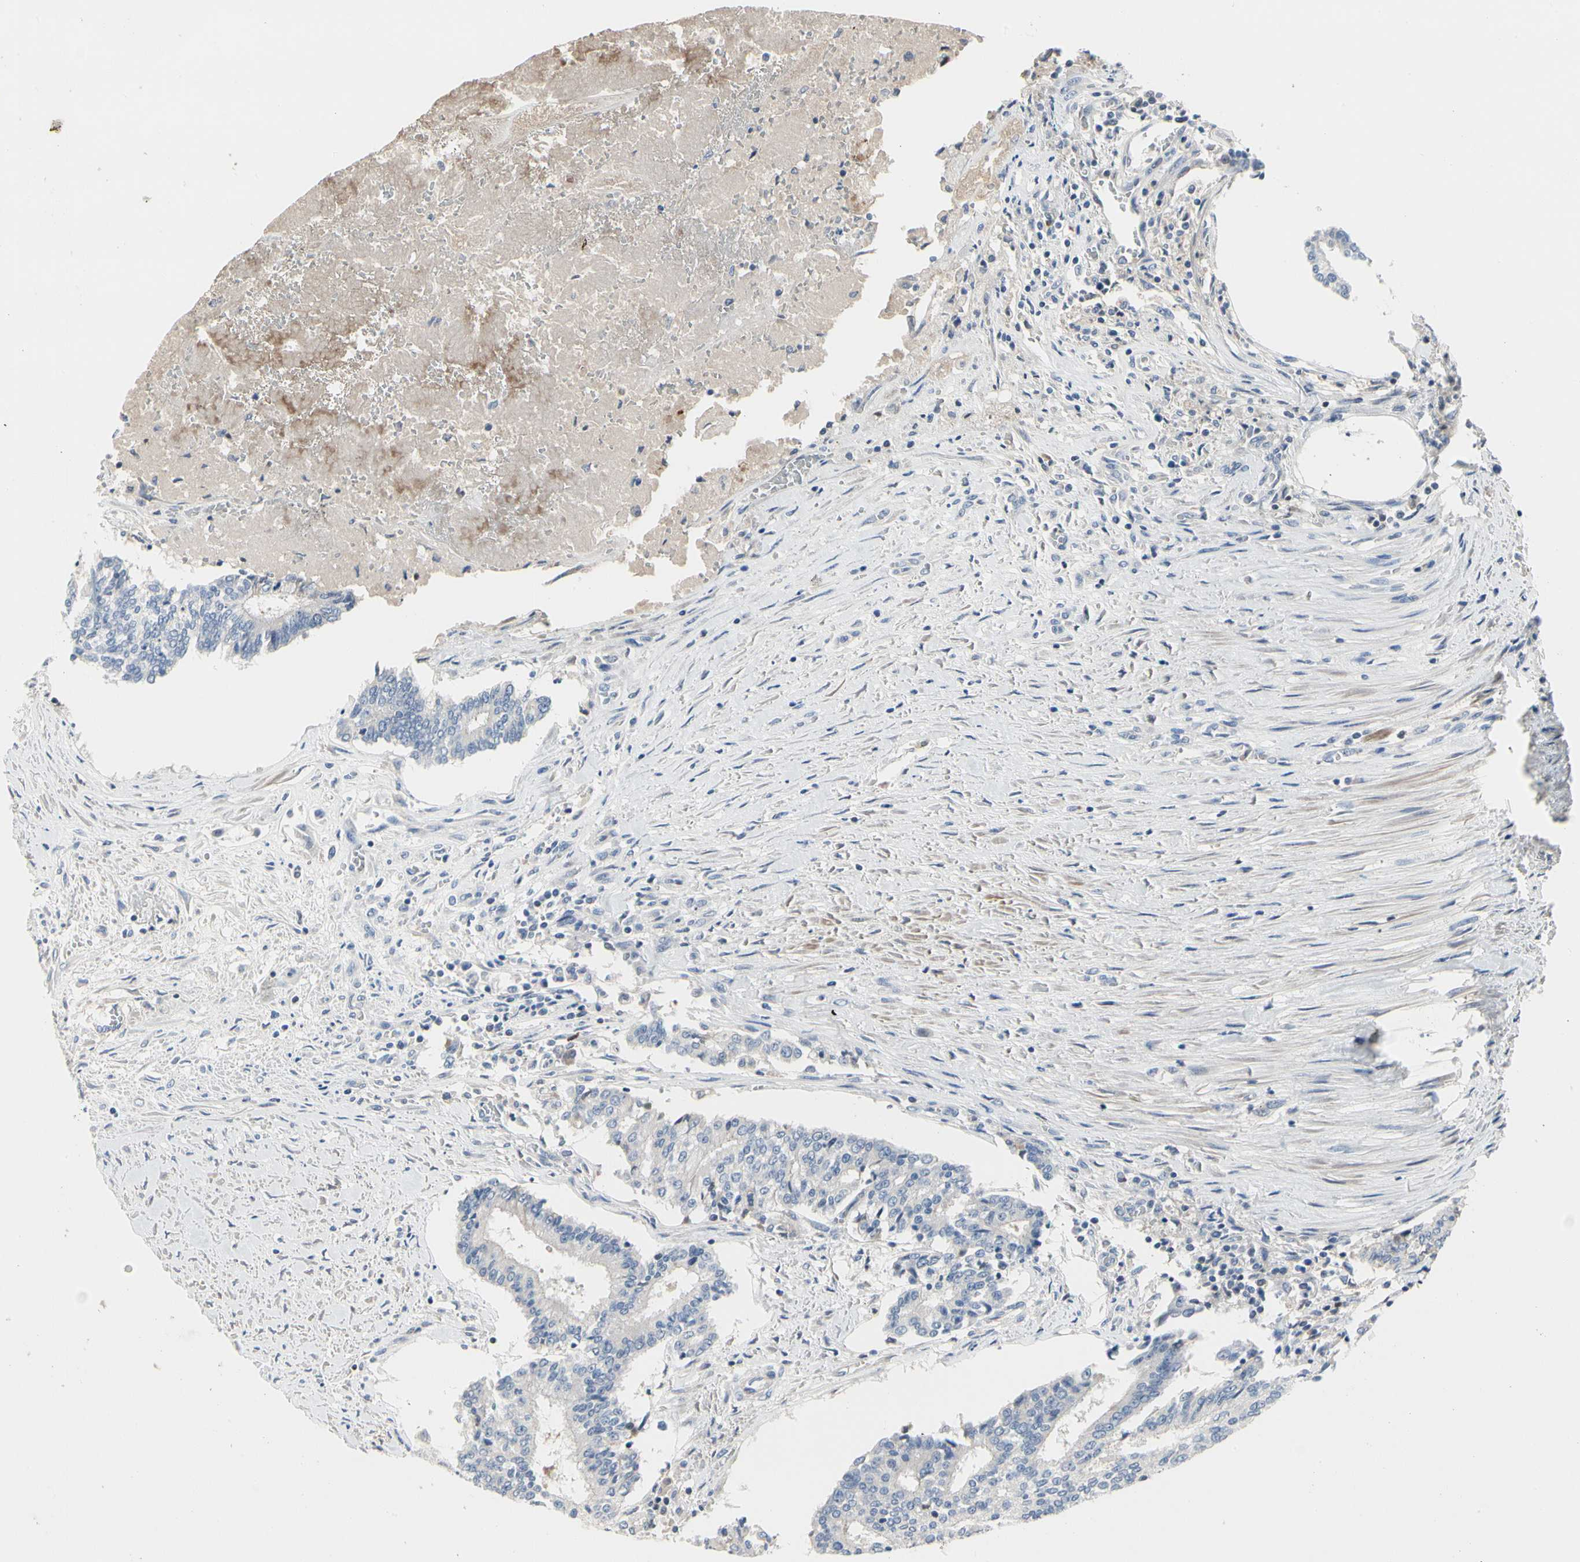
{"staining": {"intensity": "negative", "quantity": "none", "location": "none"}, "tissue": "prostate cancer", "cell_type": "Tumor cells", "image_type": "cancer", "snomed": [{"axis": "morphology", "description": "Adenocarcinoma, High grade"}, {"axis": "topography", "description": "Prostate"}], "caption": "Tumor cells are negative for brown protein staining in prostate high-grade adenocarcinoma.", "gene": "ECRG4", "patient": {"sex": "male", "age": 55}}